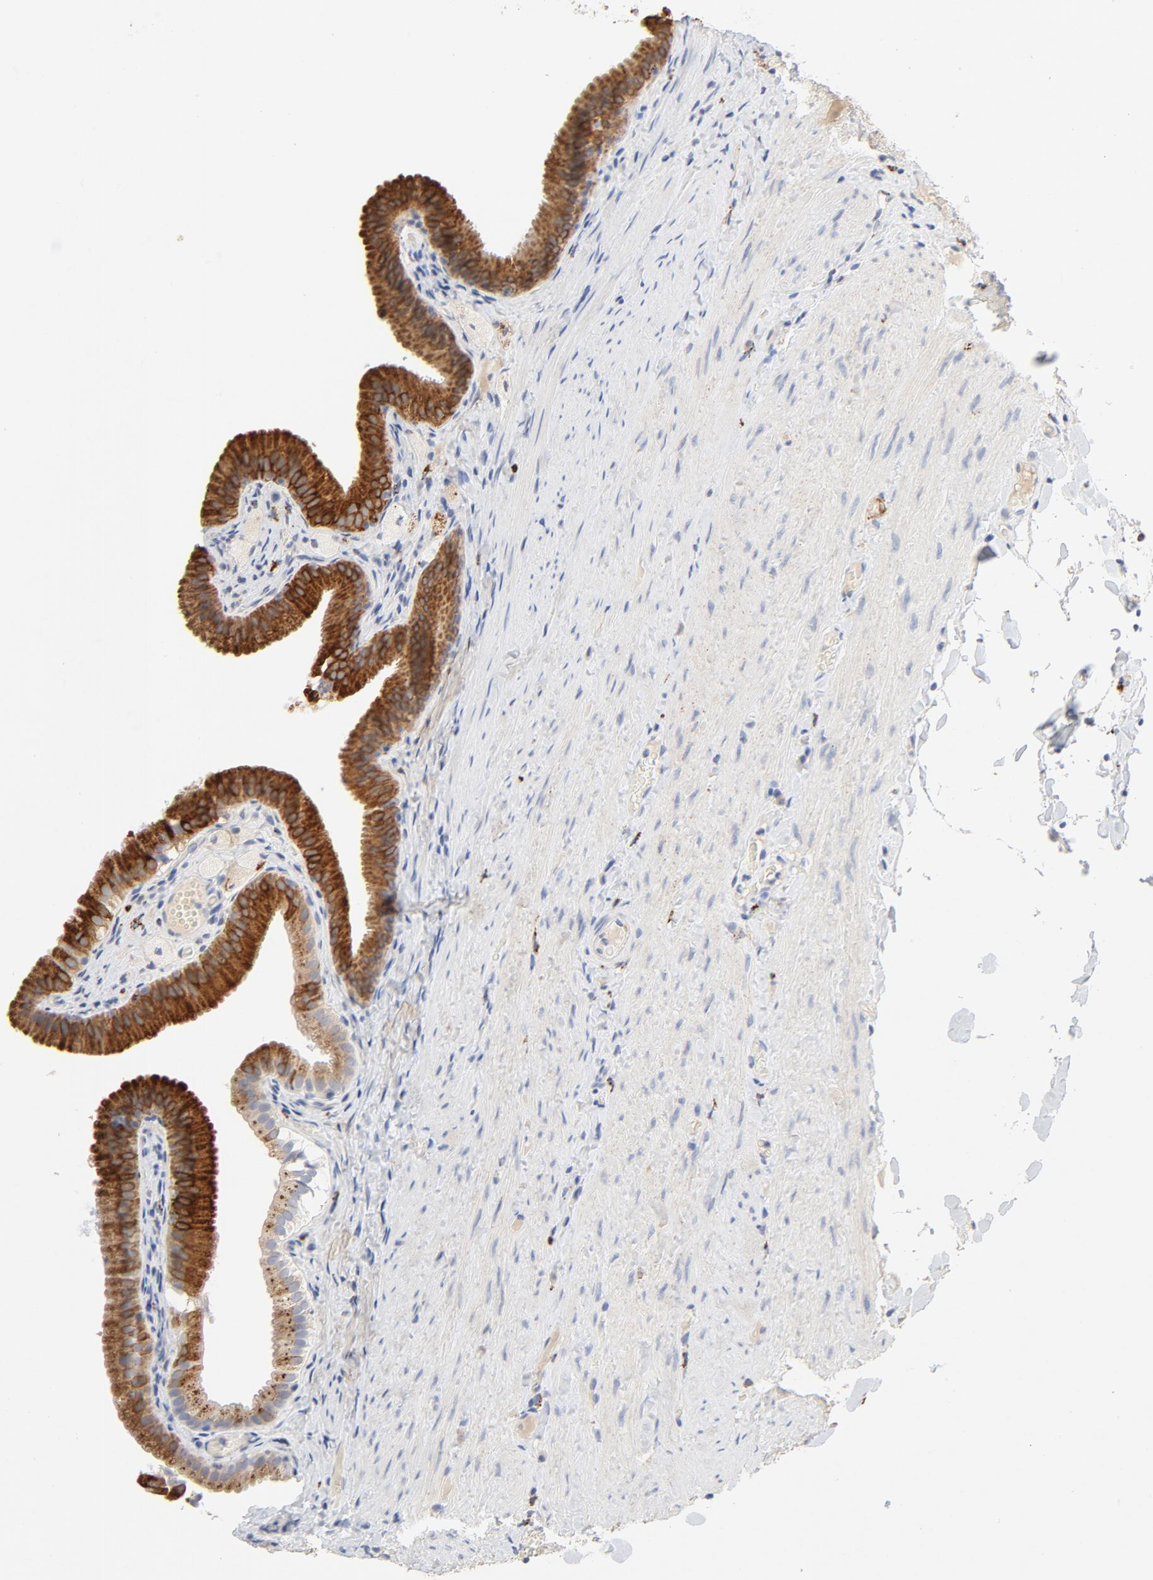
{"staining": {"intensity": "strong", "quantity": ">75%", "location": "cytoplasmic/membranous"}, "tissue": "gallbladder", "cell_type": "Glandular cells", "image_type": "normal", "snomed": [{"axis": "morphology", "description": "Normal tissue, NOS"}, {"axis": "topography", "description": "Gallbladder"}], "caption": "This is a histology image of immunohistochemistry (IHC) staining of unremarkable gallbladder, which shows strong positivity in the cytoplasmic/membranous of glandular cells.", "gene": "MAGEB17", "patient": {"sex": "female", "age": 24}}